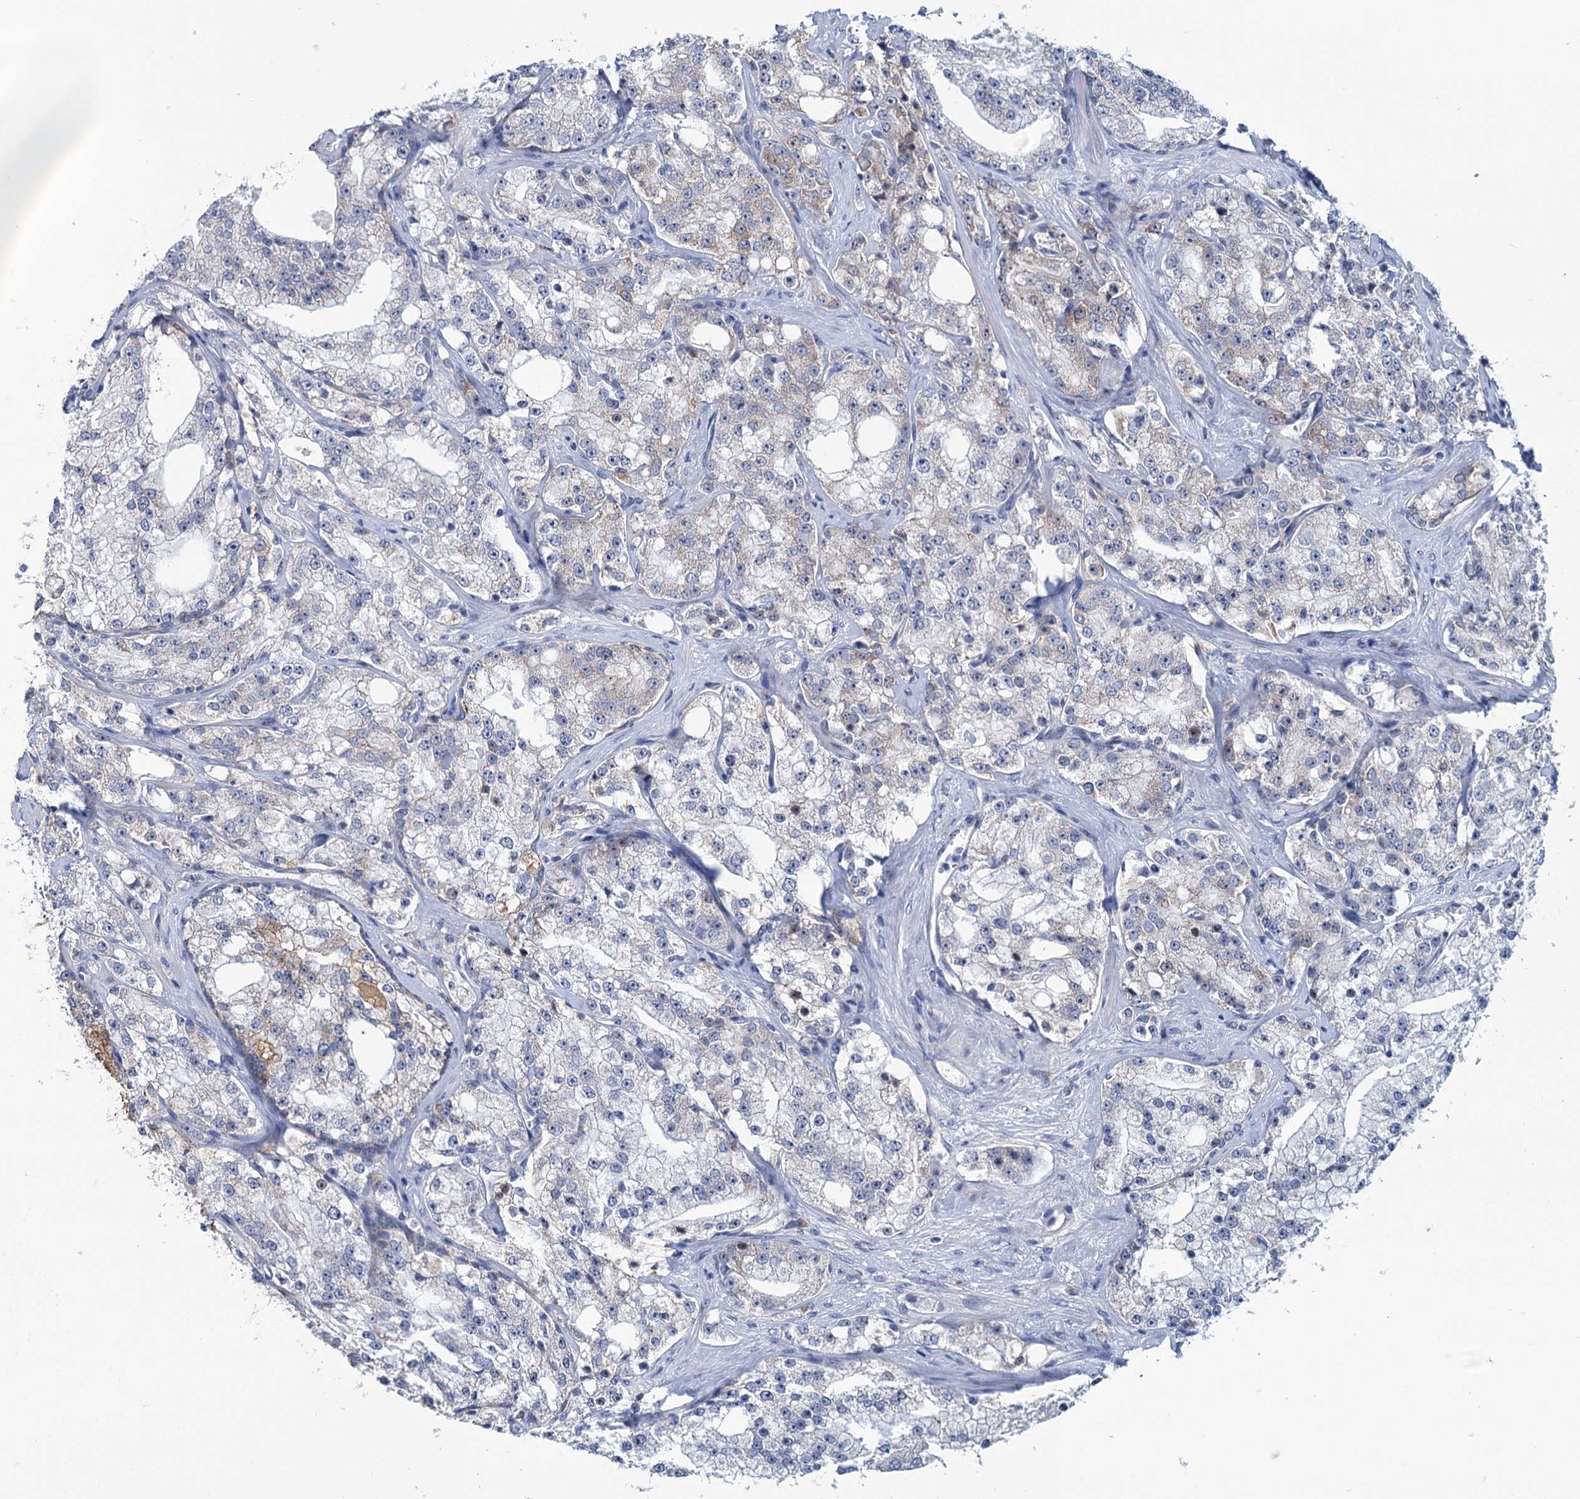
{"staining": {"intensity": "weak", "quantity": "<25%", "location": "cytoplasmic/membranous"}, "tissue": "prostate cancer", "cell_type": "Tumor cells", "image_type": "cancer", "snomed": [{"axis": "morphology", "description": "Adenocarcinoma, High grade"}, {"axis": "topography", "description": "Prostate"}], "caption": "High power microscopy image of an IHC image of prostate cancer, revealing no significant staining in tumor cells.", "gene": "LPIN1", "patient": {"sex": "male", "age": 64}}